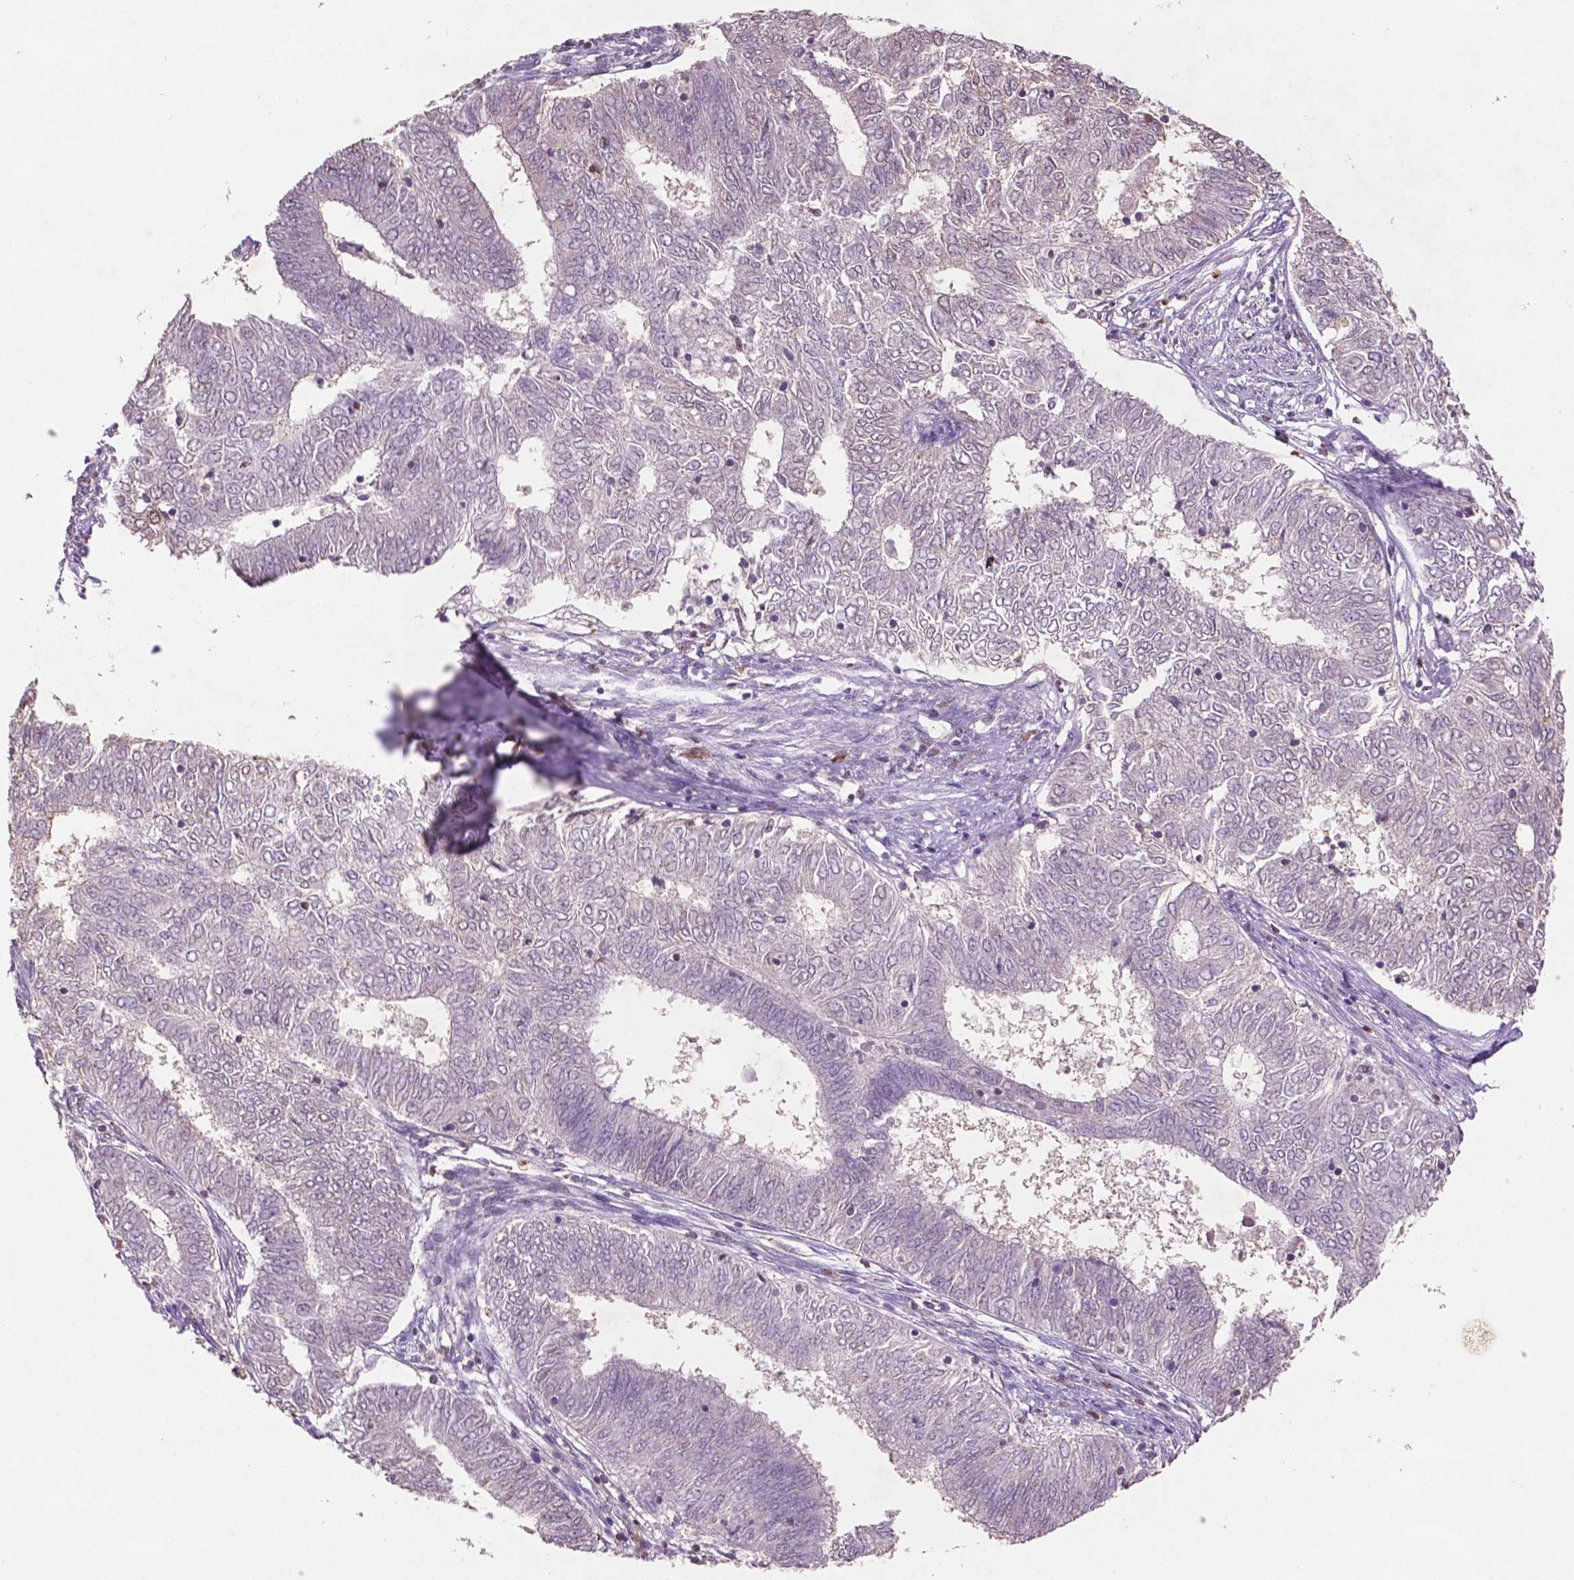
{"staining": {"intensity": "negative", "quantity": "none", "location": "none"}, "tissue": "endometrial cancer", "cell_type": "Tumor cells", "image_type": "cancer", "snomed": [{"axis": "morphology", "description": "Adenocarcinoma, NOS"}, {"axis": "topography", "description": "Endometrium"}], "caption": "The immunohistochemistry (IHC) histopathology image has no significant positivity in tumor cells of adenocarcinoma (endometrial) tissue.", "gene": "GLRX", "patient": {"sex": "female", "age": 62}}